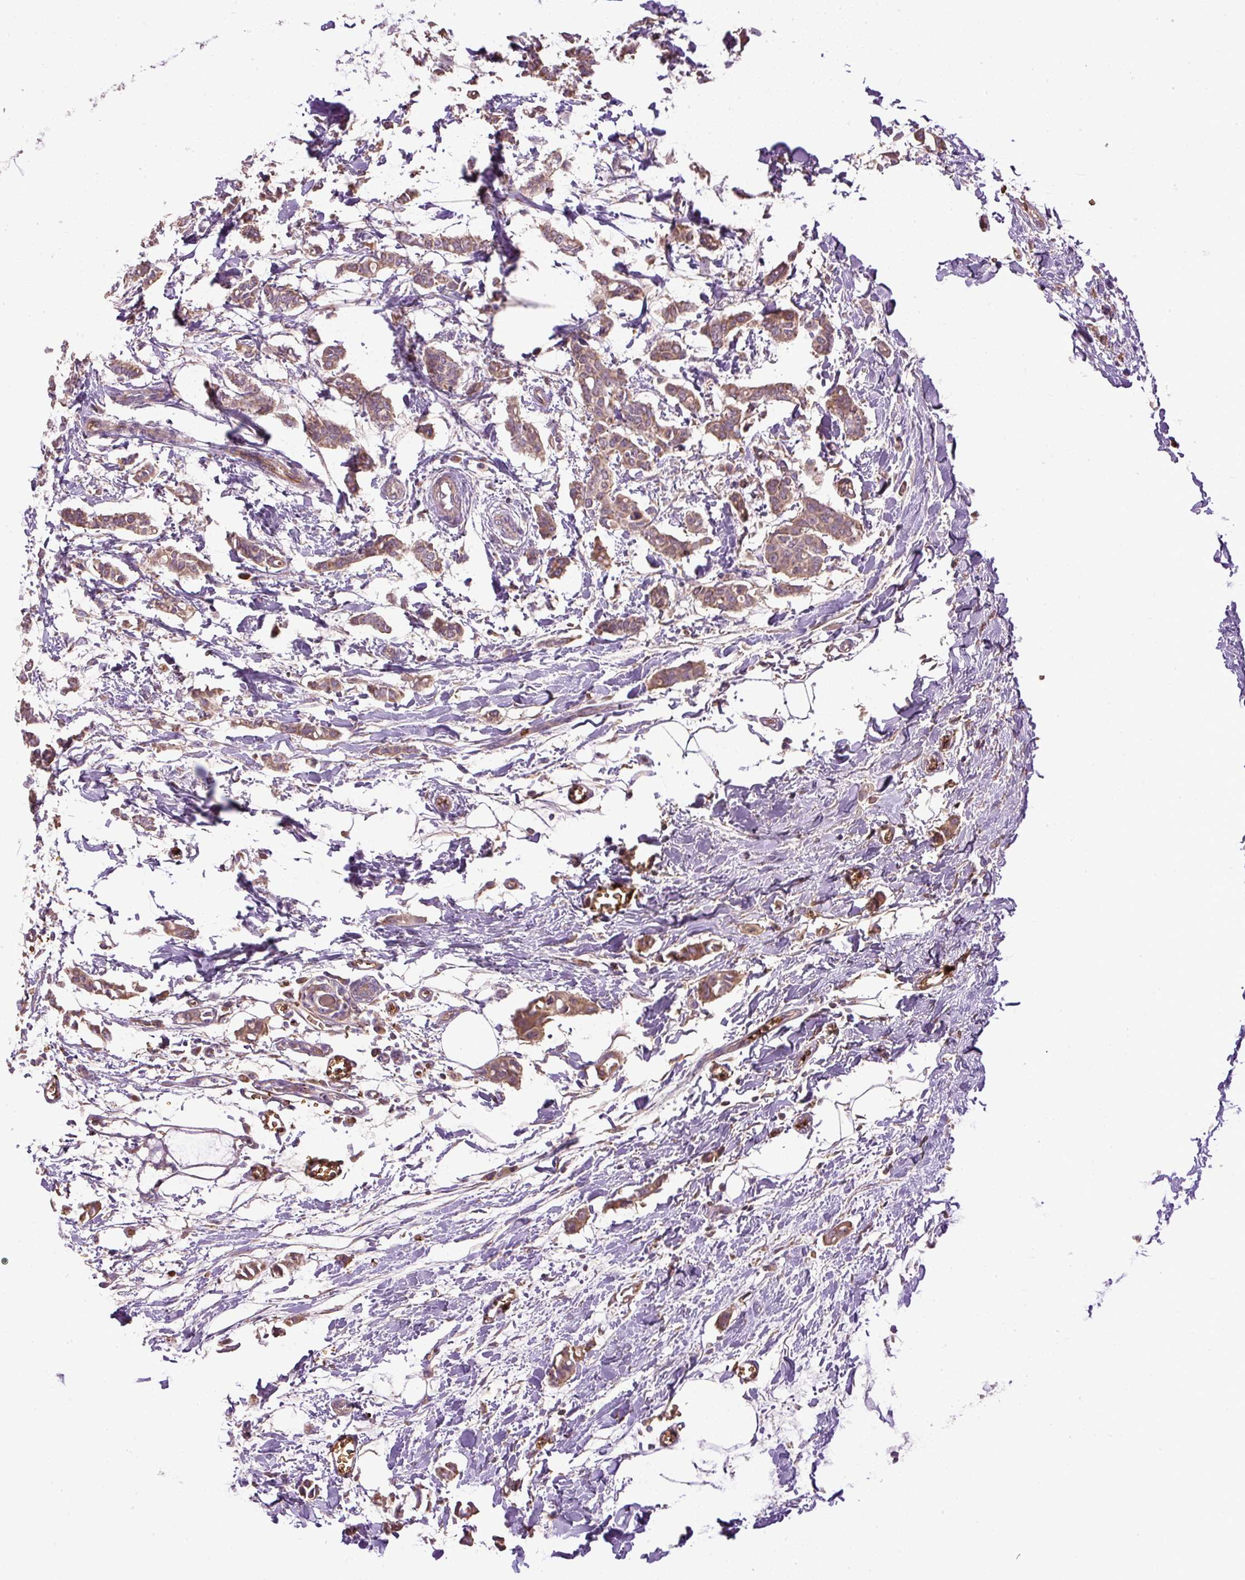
{"staining": {"intensity": "weak", "quantity": ">75%", "location": "cytoplasmic/membranous"}, "tissue": "breast cancer", "cell_type": "Tumor cells", "image_type": "cancer", "snomed": [{"axis": "morphology", "description": "Duct carcinoma"}, {"axis": "topography", "description": "Breast"}], "caption": "Immunohistochemical staining of infiltrating ductal carcinoma (breast) displays weak cytoplasmic/membranous protein staining in about >75% of tumor cells. The staining was performed using DAB, with brown indicating positive protein expression. Nuclei are stained blue with hematoxylin.", "gene": "CXCL13", "patient": {"sex": "female", "age": 41}}